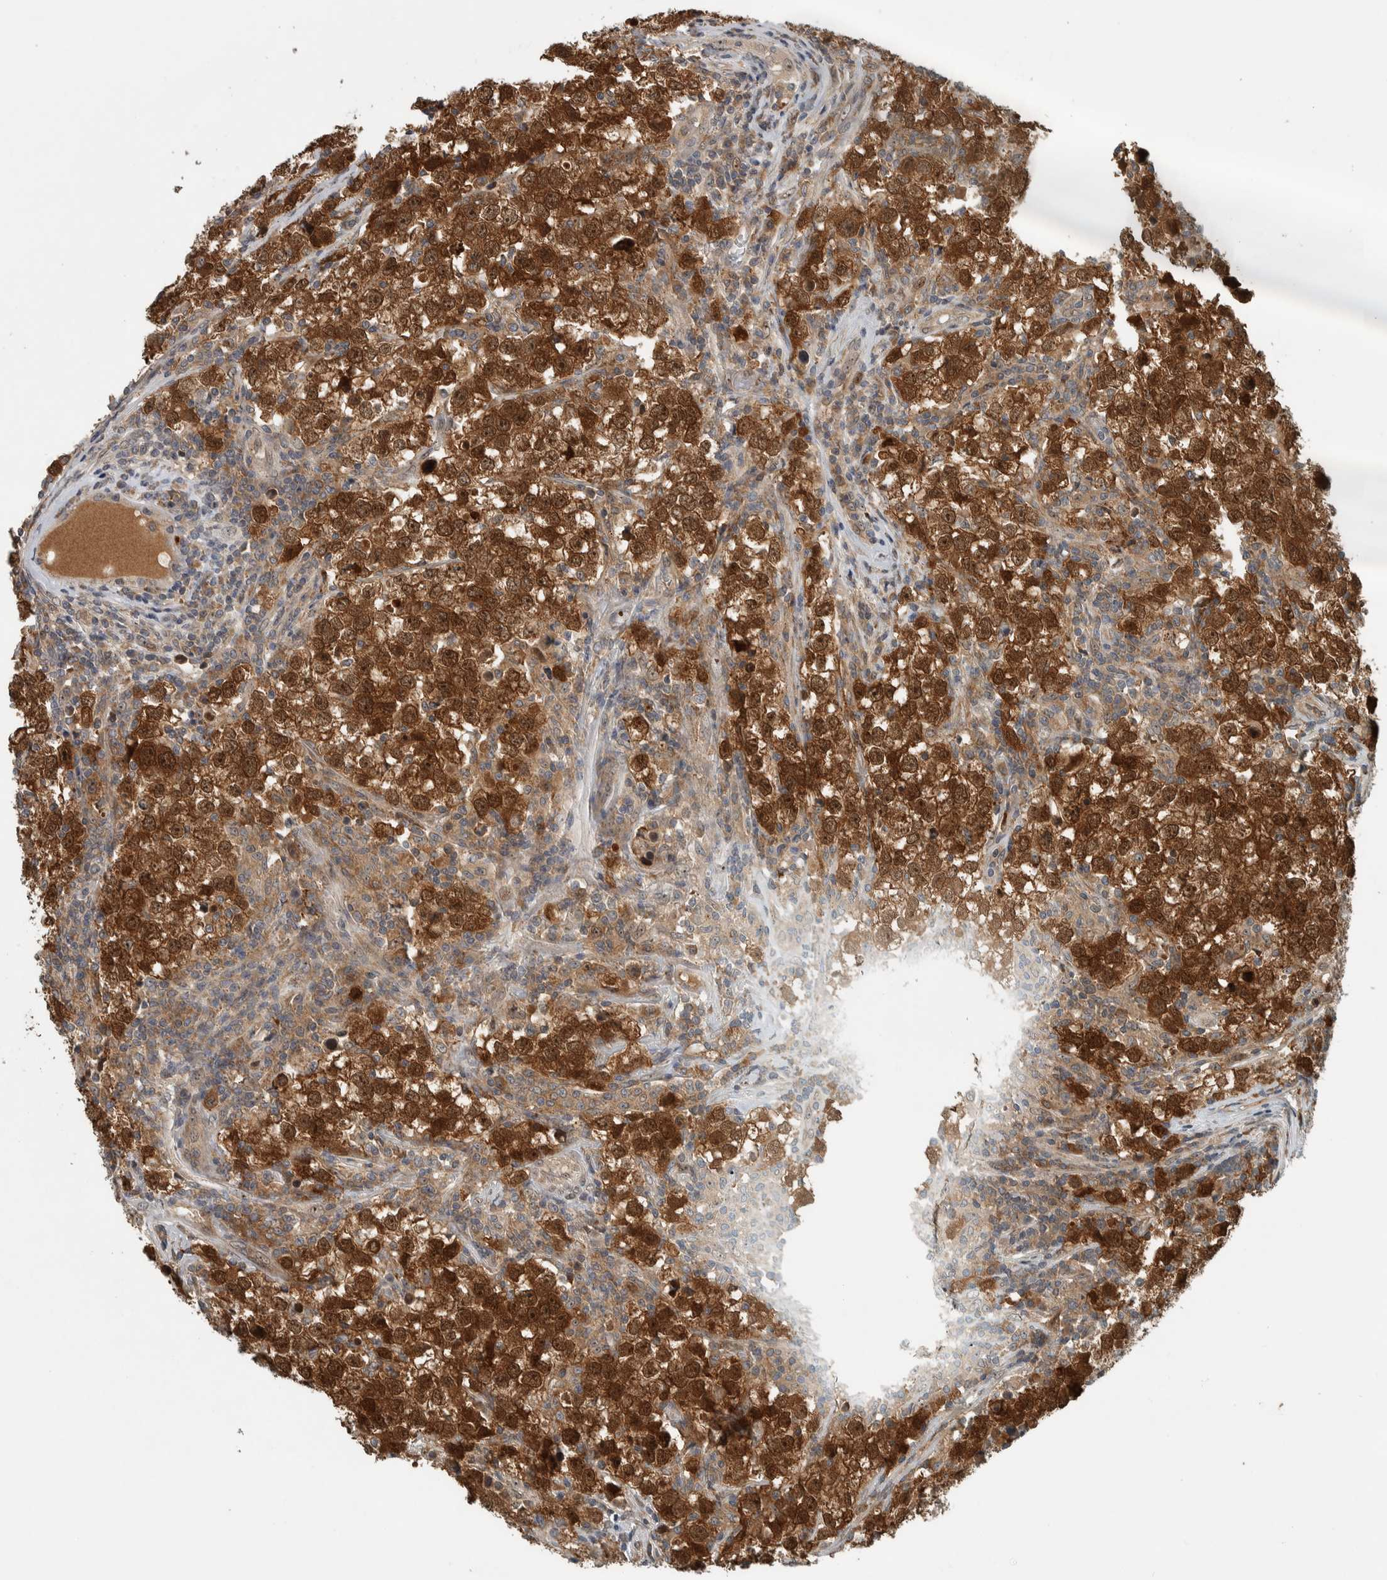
{"staining": {"intensity": "strong", "quantity": ">75%", "location": "cytoplasmic/membranous,nuclear"}, "tissue": "testis cancer", "cell_type": "Tumor cells", "image_type": "cancer", "snomed": [{"axis": "morphology", "description": "Seminoma, NOS"}, {"axis": "morphology", "description": "Carcinoma, Embryonal, NOS"}, {"axis": "topography", "description": "Testis"}], "caption": "There is high levels of strong cytoplasmic/membranous and nuclear positivity in tumor cells of testis cancer, as demonstrated by immunohistochemical staining (brown color).", "gene": "XPO5", "patient": {"sex": "male", "age": 28}}